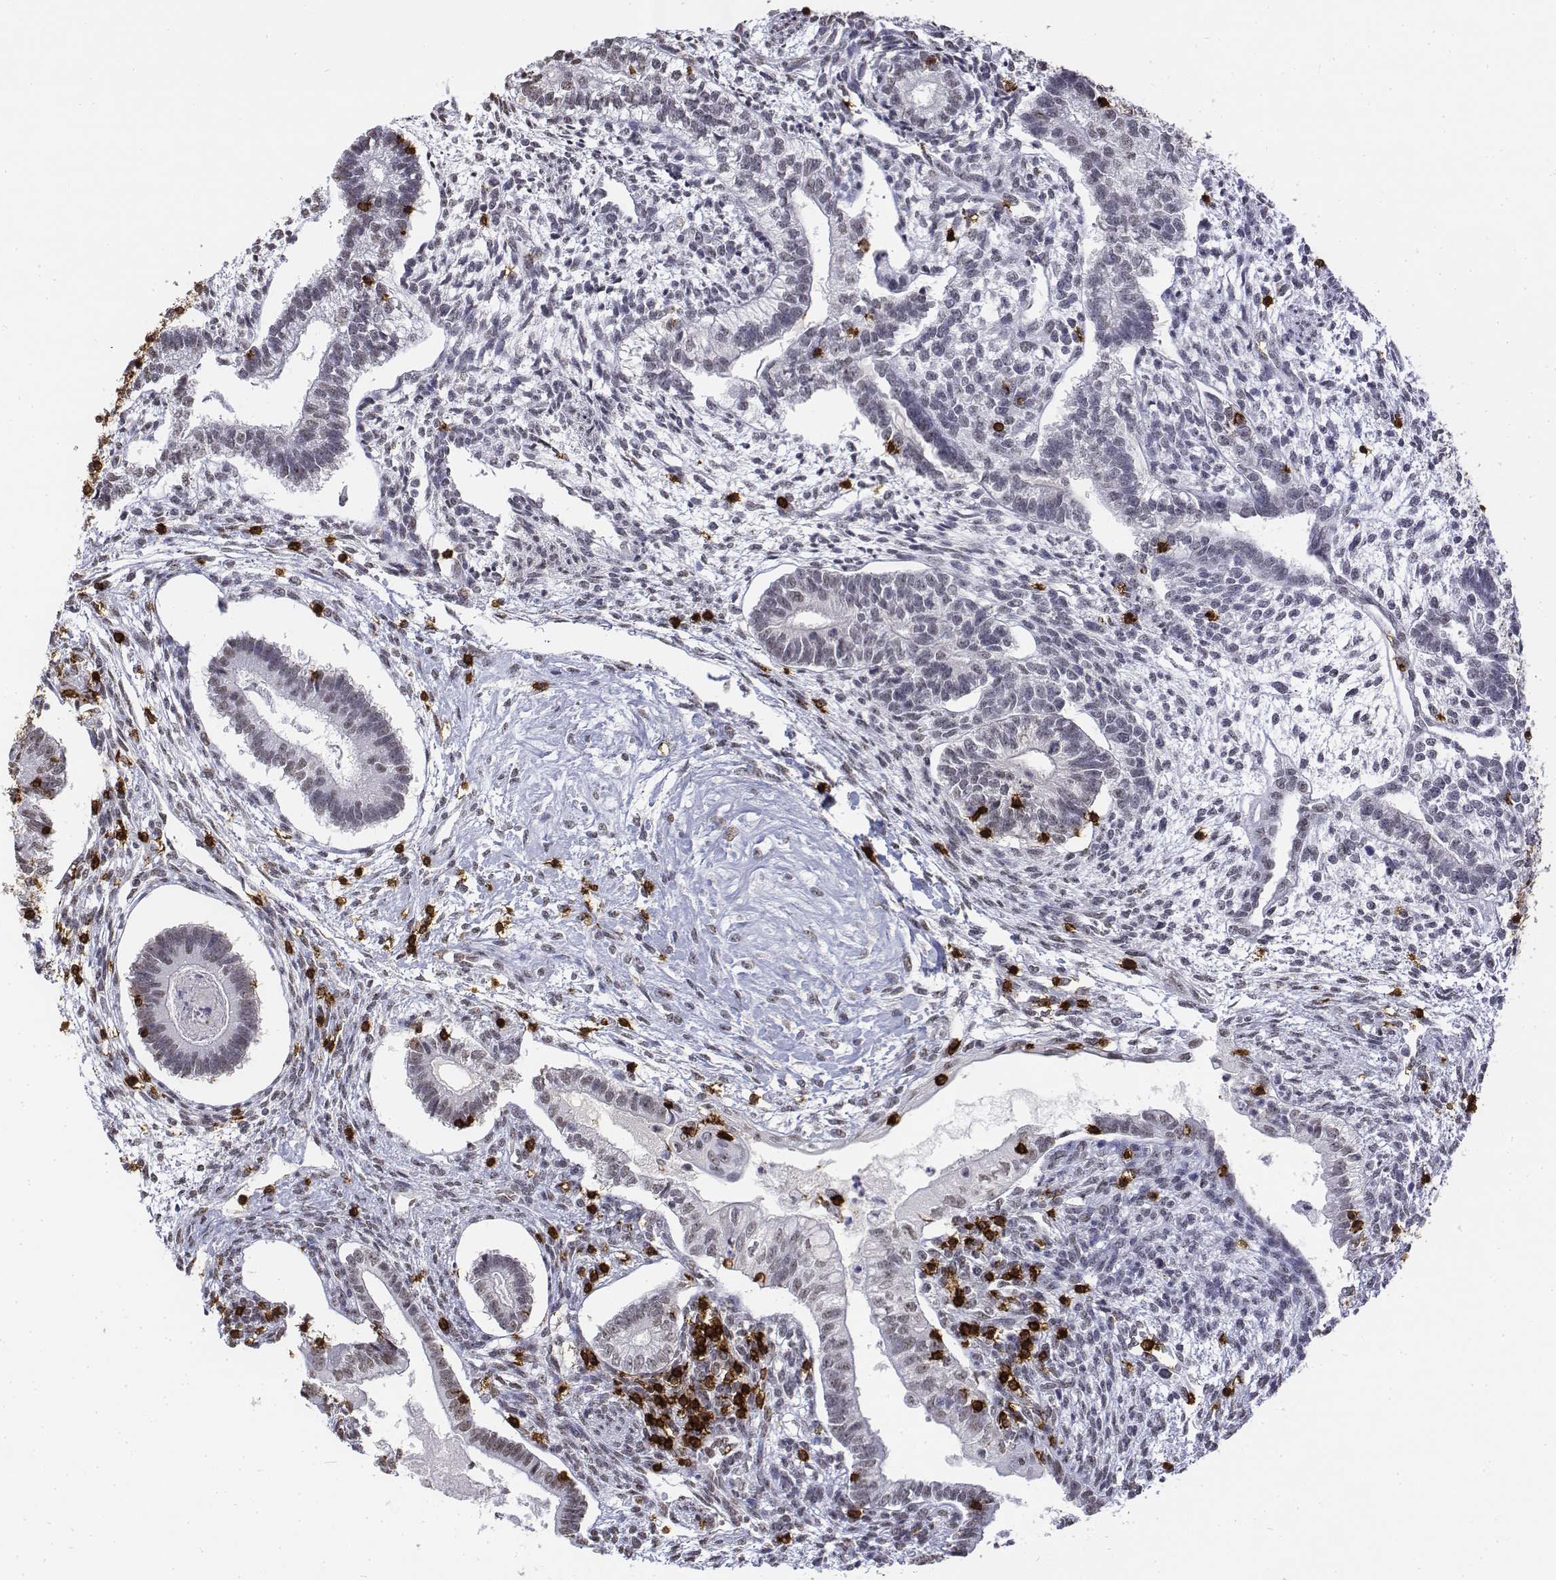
{"staining": {"intensity": "weak", "quantity": "<25%", "location": "nuclear"}, "tissue": "testis cancer", "cell_type": "Tumor cells", "image_type": "cancer", "snomed": [{"axis": "morphology", "description": "Carcinoma, Embryonal, NOS"}, {"axis": "topography", "description": "Testis"}], "caption": "Micrograph shows no protein staining in tumor cells of testis embryonal carcinoma tissue.", "gene": "CD3E", "patient": {"sex": "male", "age": 37}}